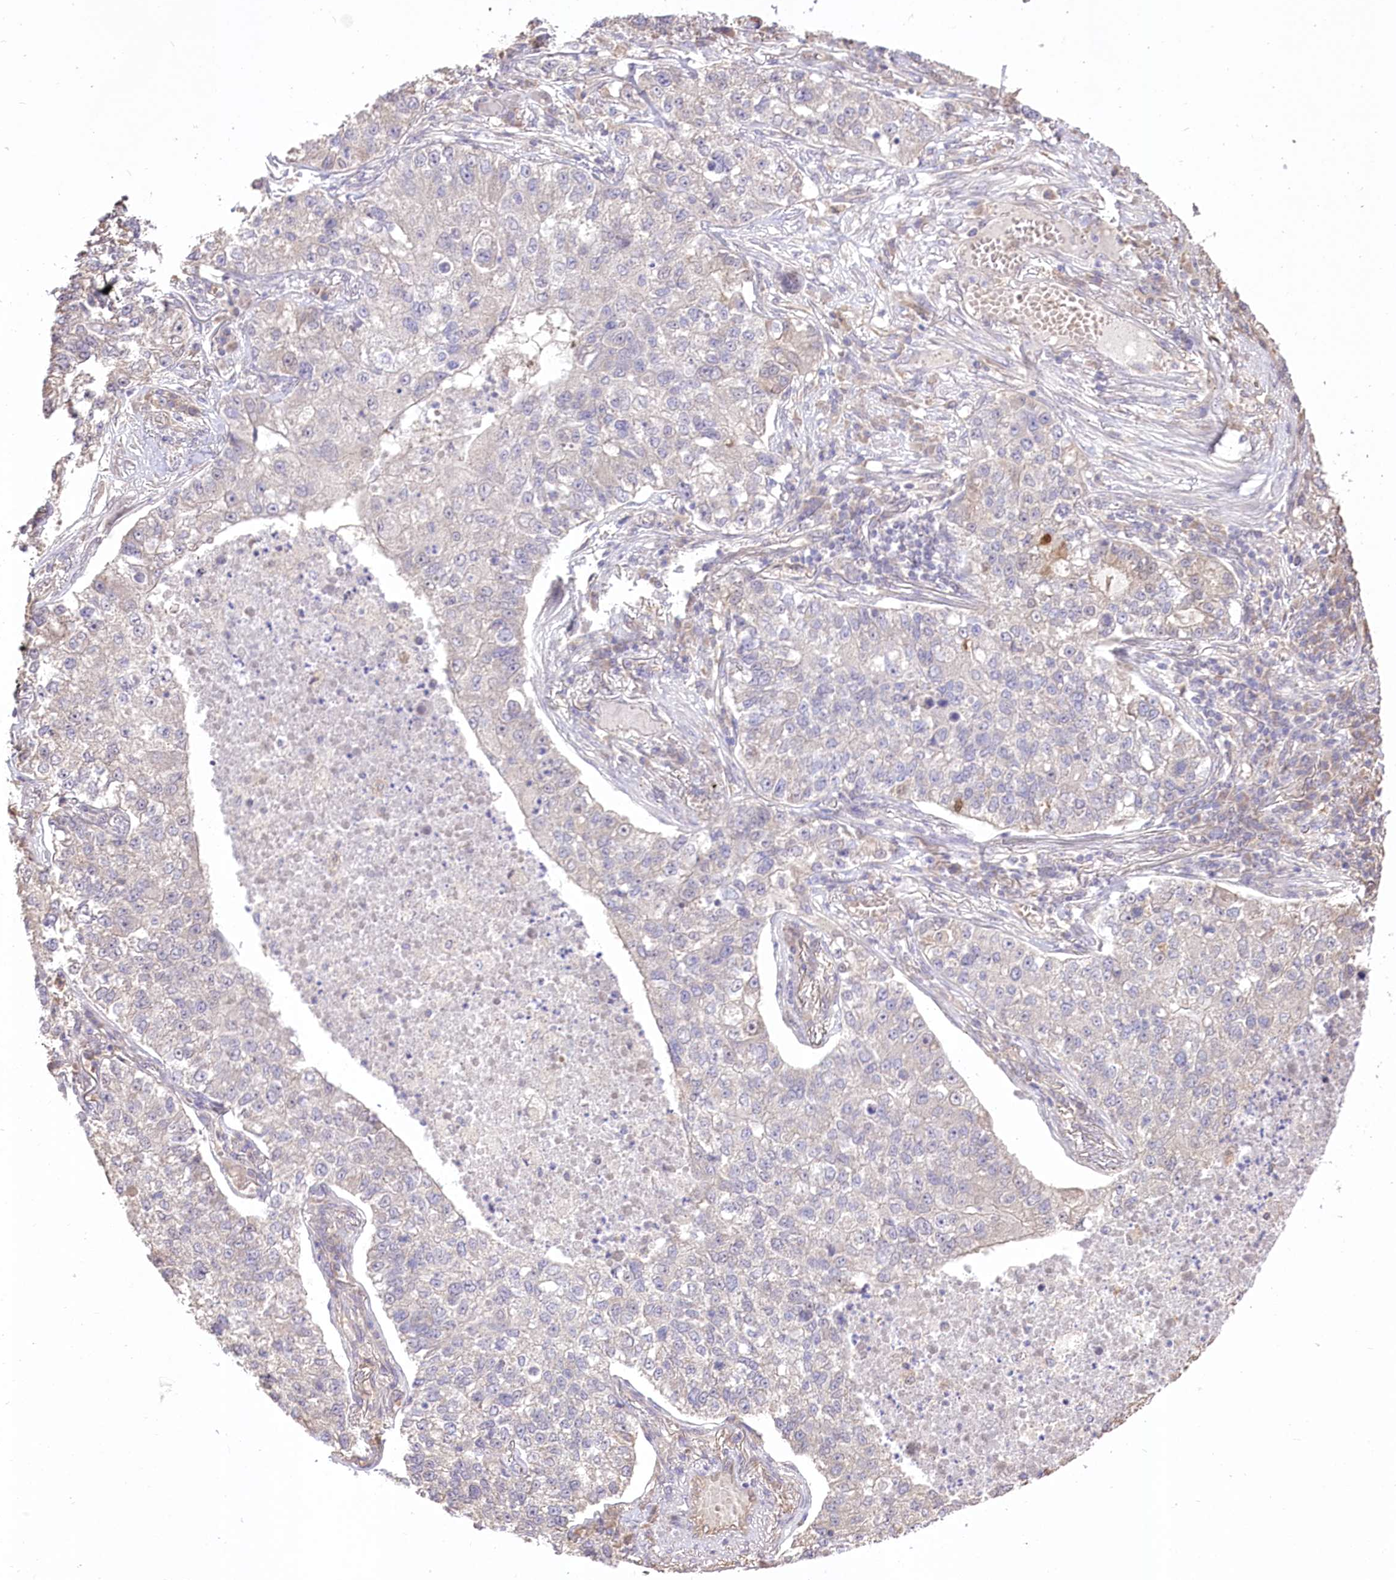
{"staining": {"intensity": "negative", "quantity": "none", "location": "none"}, "tissue": "lung cancer", "cell_type": "Tumor cells", "image_type": "cancer", "snomed": [{"axis": "morphology", "description": "Adenocarcinoma, NOS"}, {"axis": "topography", "description": "Lung"}], "caption": "A micrograph of human lung adenocarcinoma is negative for staining in tumor cells.", "gene": "R3HDM2", "patient": {"sex": "male", "age": 49}}